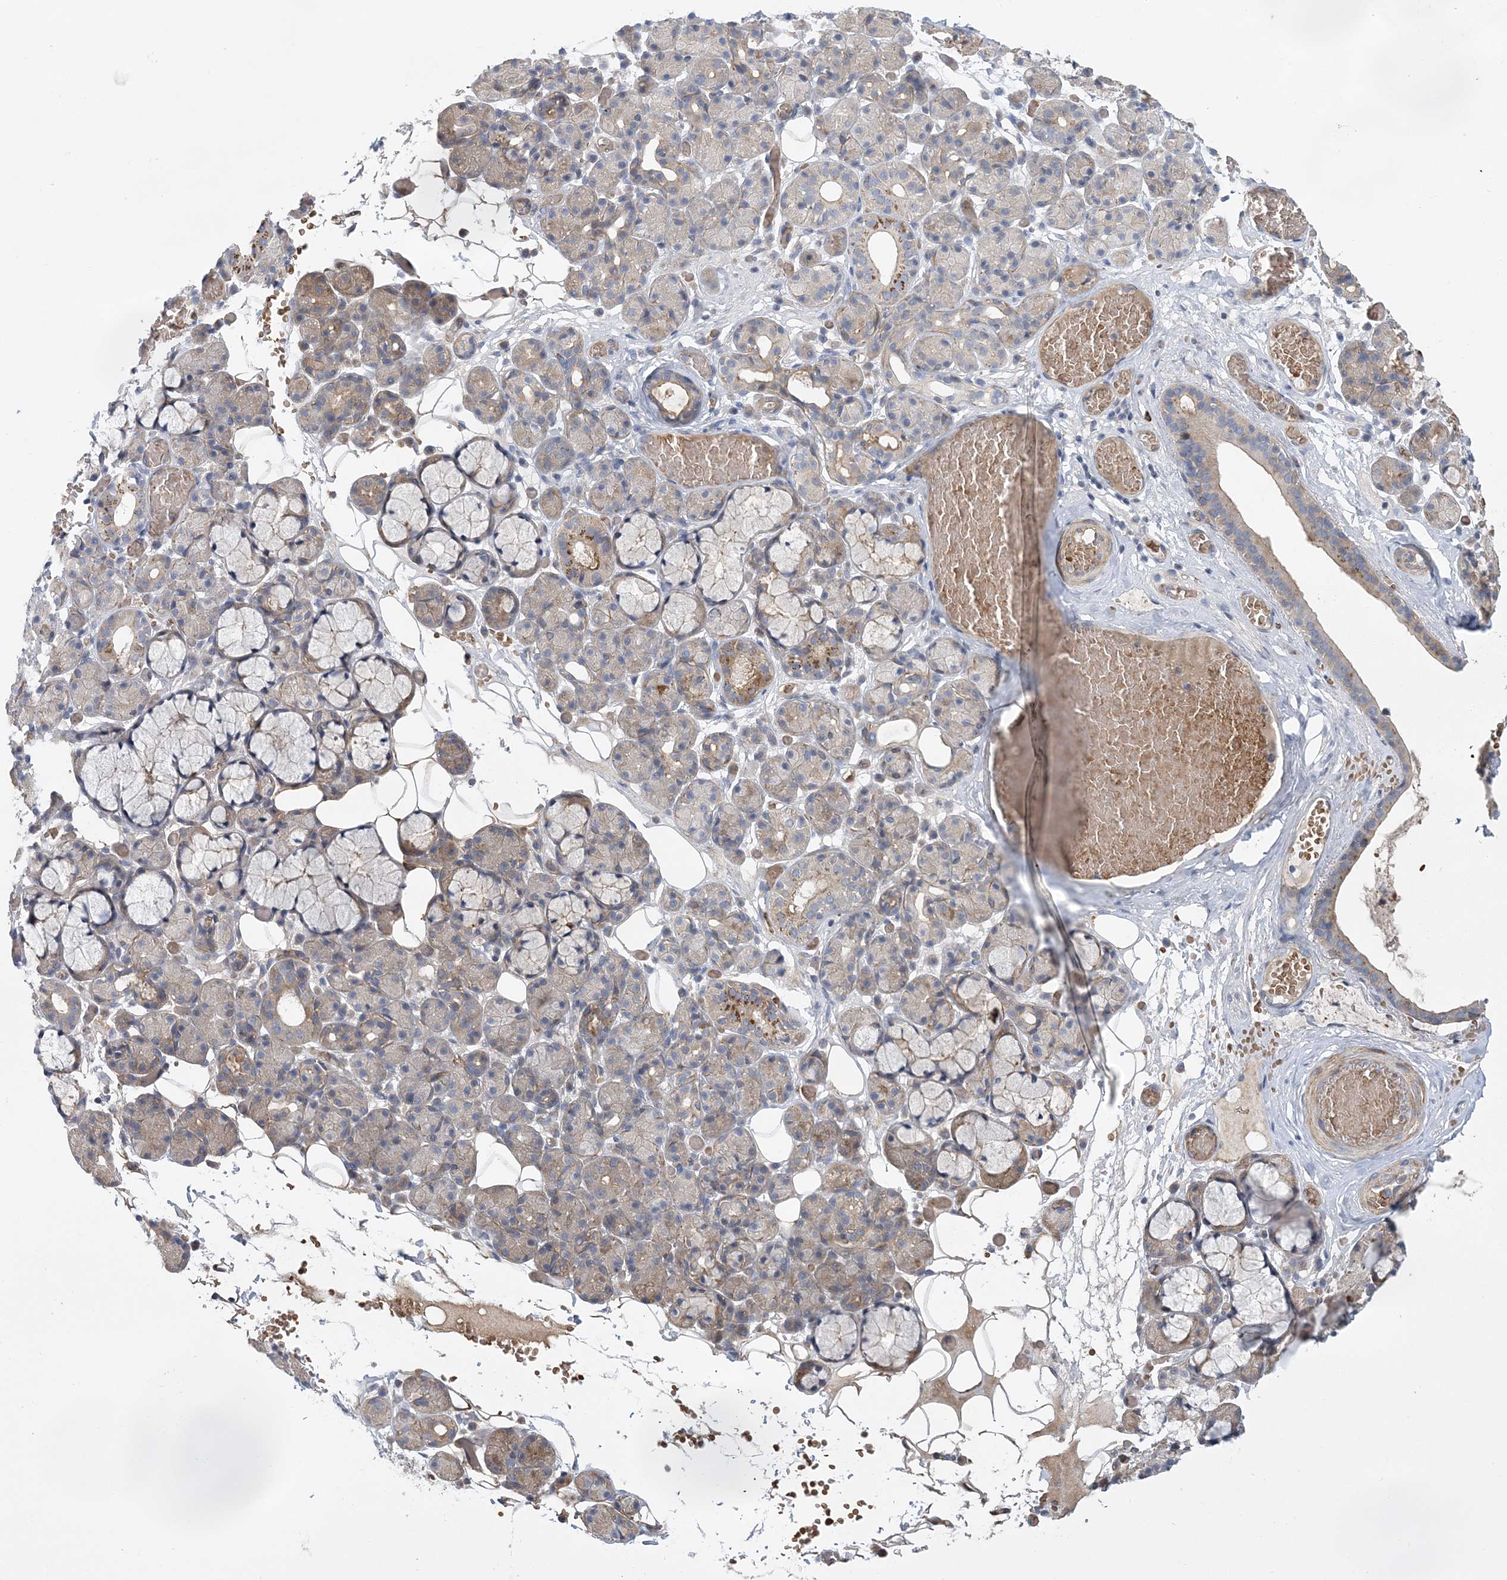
{"staining": {"intensity": "moderate", "quantity": "<25%", "location": "cytoplasmic/membranous"}, "tissue": "salivary gland", "cell_type": "Glandular cells", "image_type": "normal", "snomed": [{"axis": "morphology", "description": "Normal tissue, NOS"}, {"axis": "topography", "description": "Salivary gland"}], "caption": "Protein staining of benign salivary gland reveals moderate cytoplasmic/membranous expression in approximately <25% of glandular cells.", "gene": "CALN1", "patient": {"sex": "male", "age": 63}}